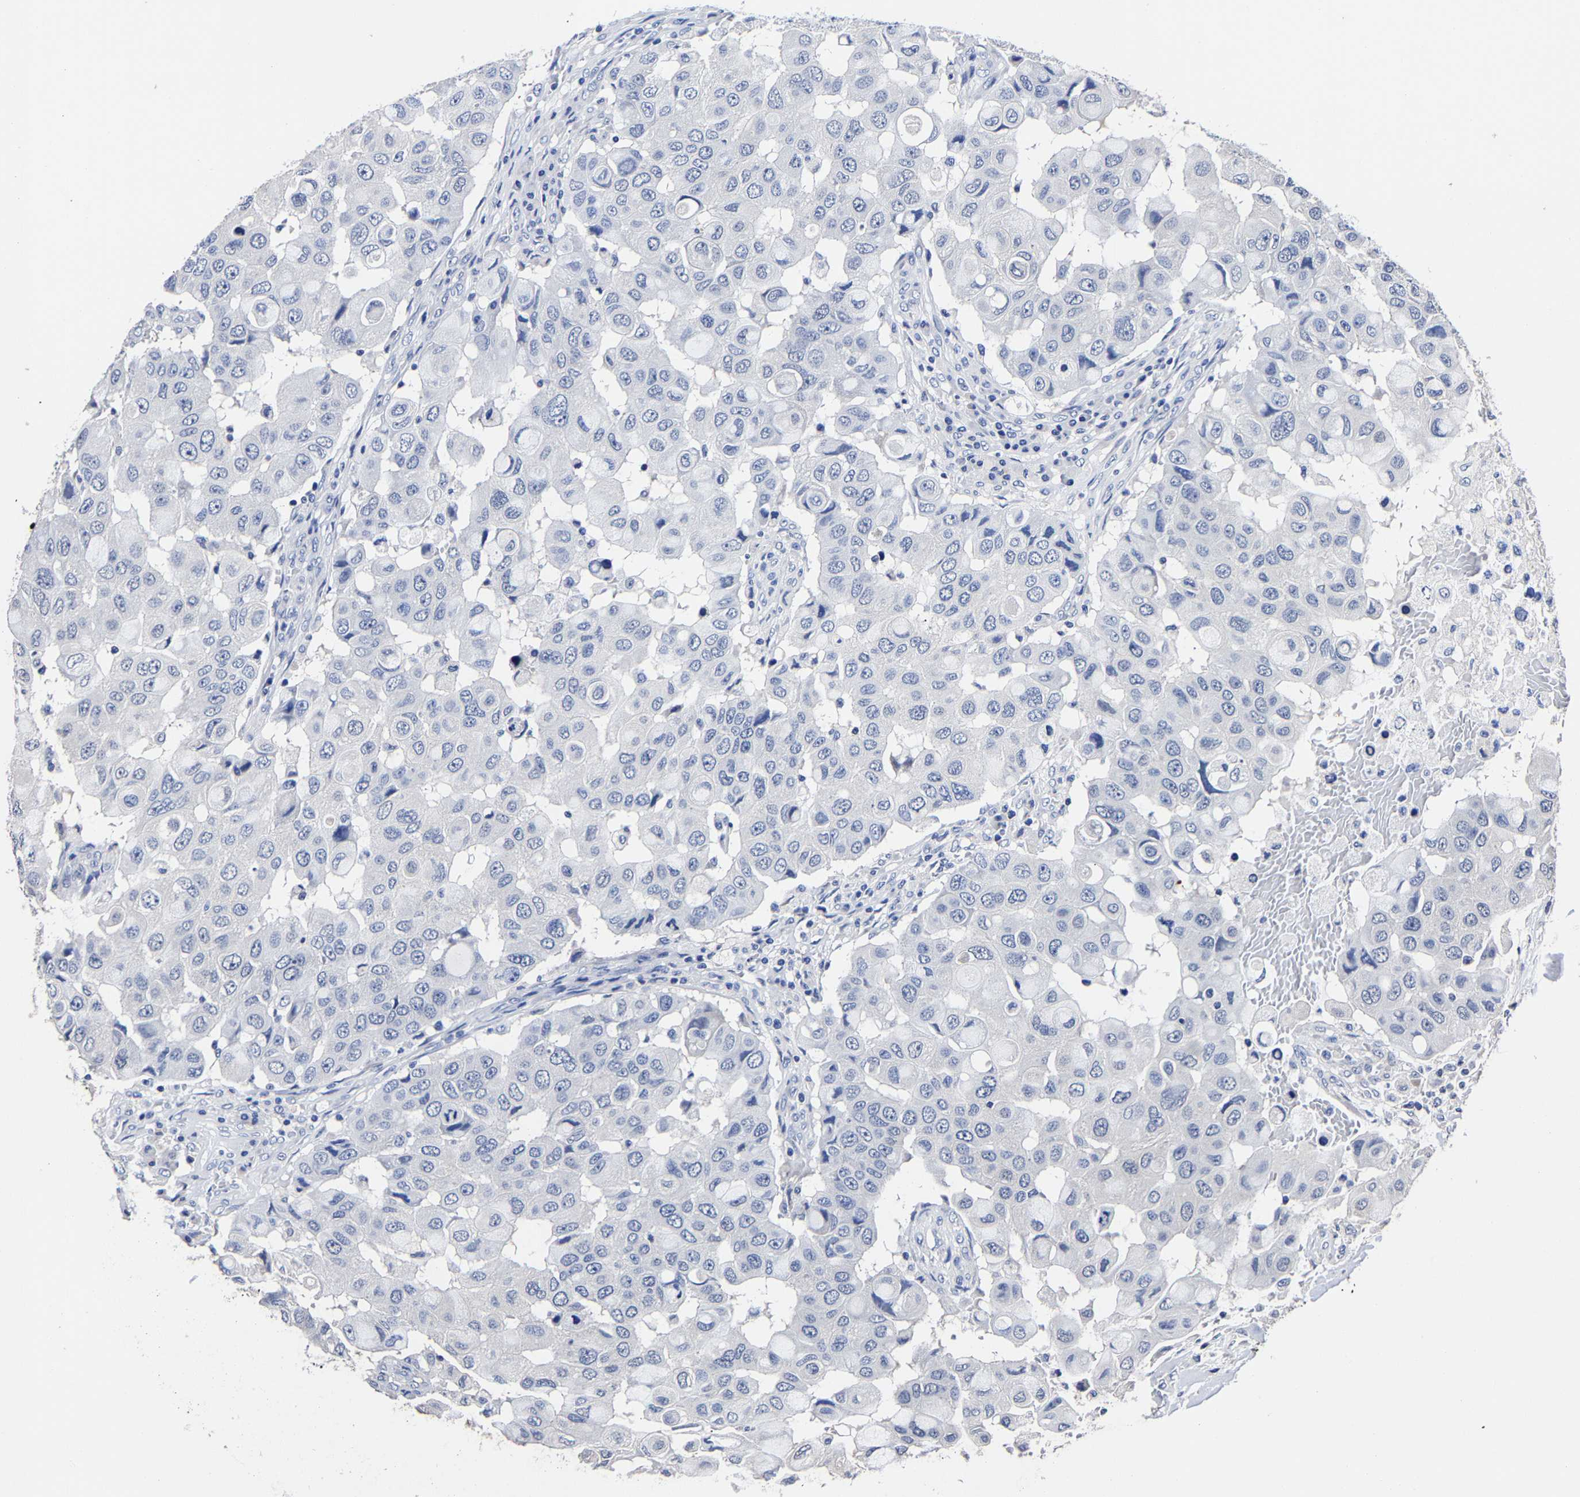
{"staining": {"intensity": "negative", "quantity": "none", "location": "none"}, "tissue": "breast cancer", "cell_type": "Tumor cells", "image_type": "cancer", "snomed": [{"axis": "morphology", "description": "Duct carcinoma"}, {"axis": "topography", "description": "Breast"}], "caption": "A photomicrograph of breast cancer stained for a protein exhibits no brown staining in tumor cells. (DAB (3,3'-diaminobenzidine) IHC visualized using brightfield microscopy, high magnification).", "gene": "AKAP4", "patient": {"sex": "female", "age": 27}}